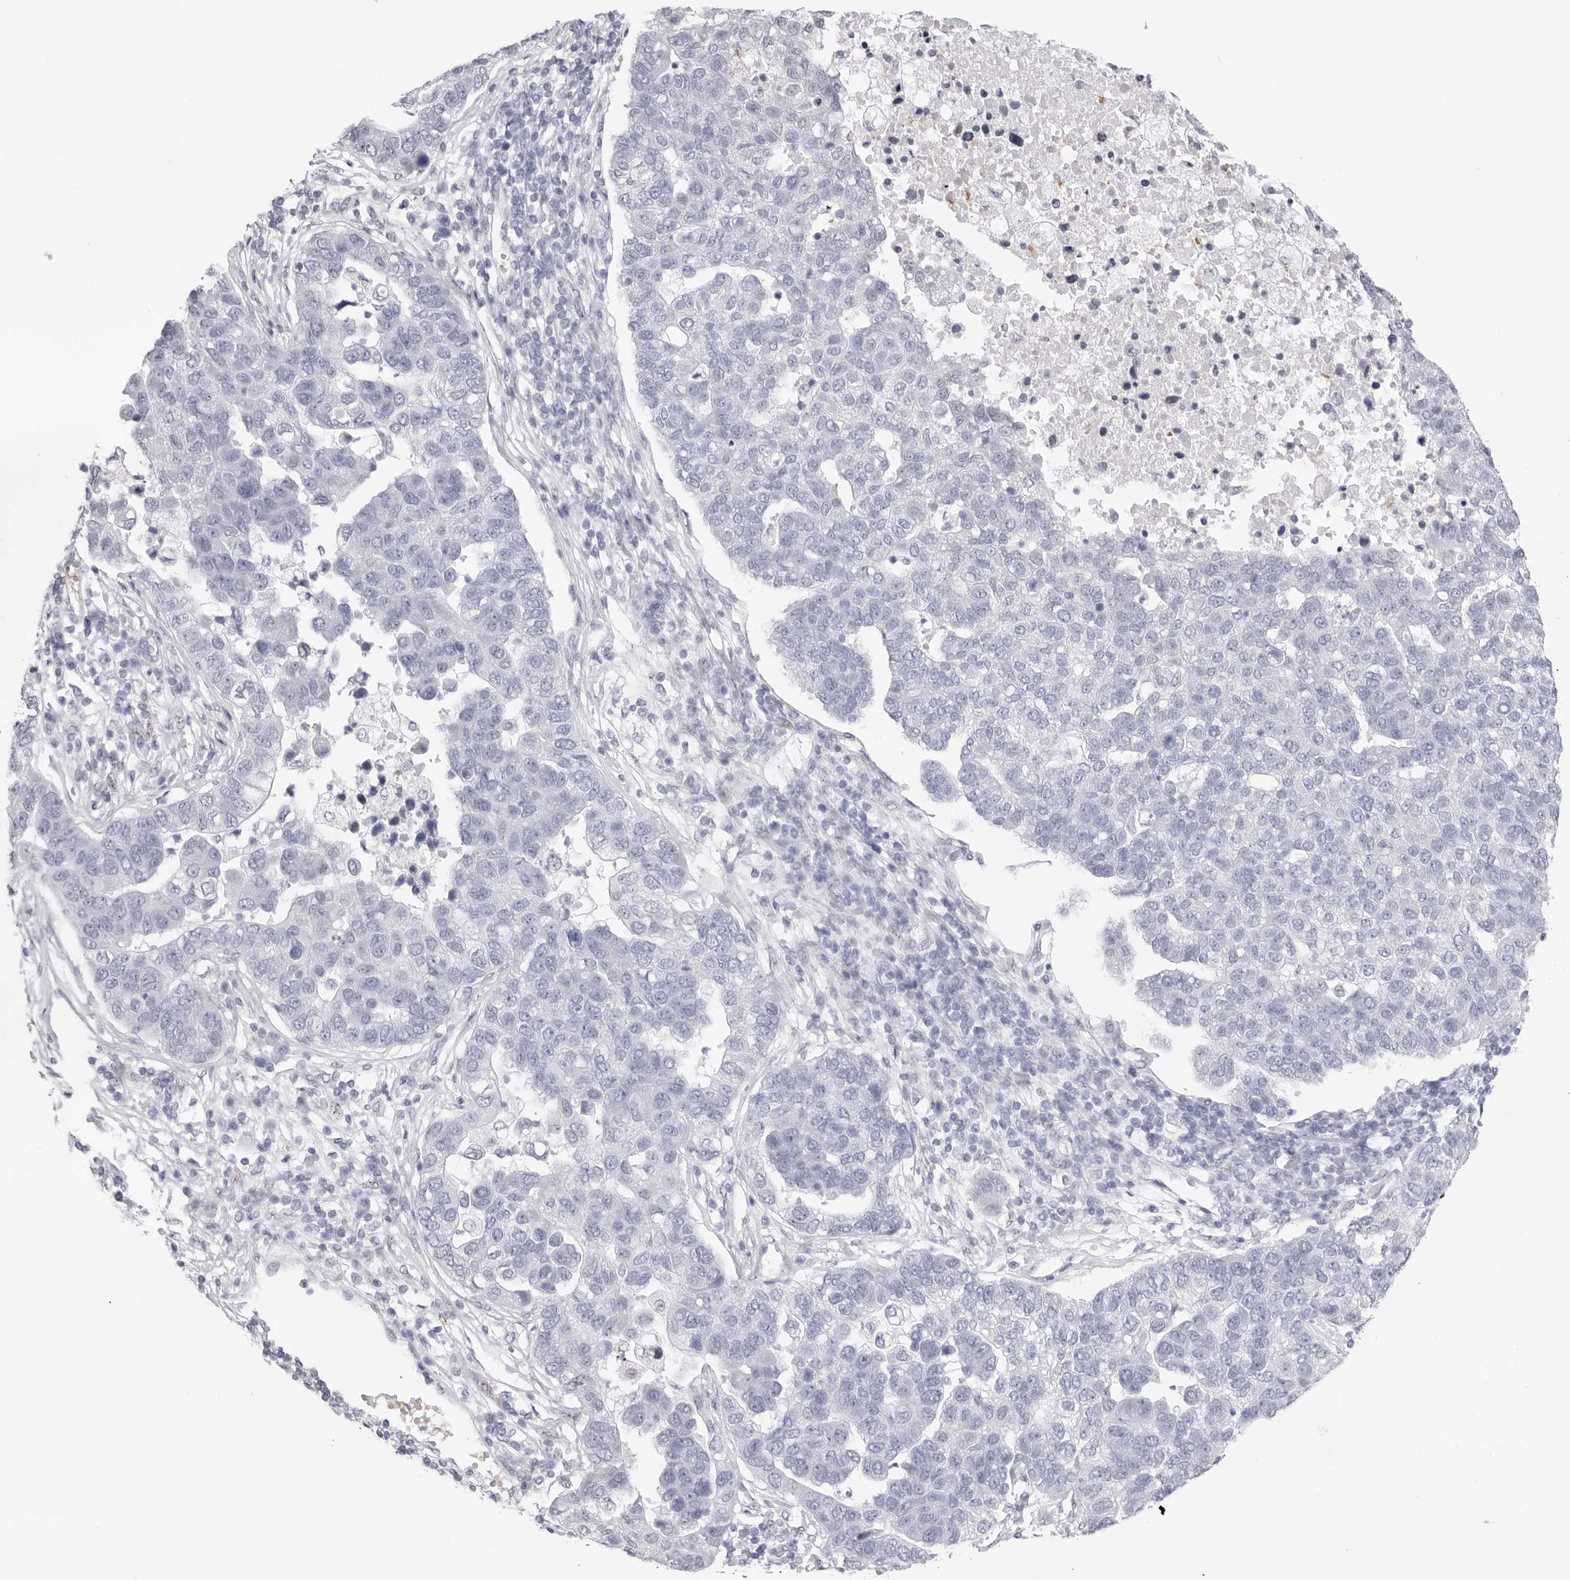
{"staining": {"intensity": "negative", "quantity": "none", "location": "none"}, "tissue": "pancreatic cancer", "cell_type": "Tumor cells", "image_type": "cancer", "snomed": [{"axis": "morphology", "description": "Adenocarcinoma, NOS"}, {"axis": "topography", "description": "Pancreas"}], "caption": "This is an immunohistochemistry micrograph of human adenocarcinoma (pancreatic). There is no positivity in tumor cells.", "gene": "TSSK1B", "patient": {"sex": "female", "age": 61}}